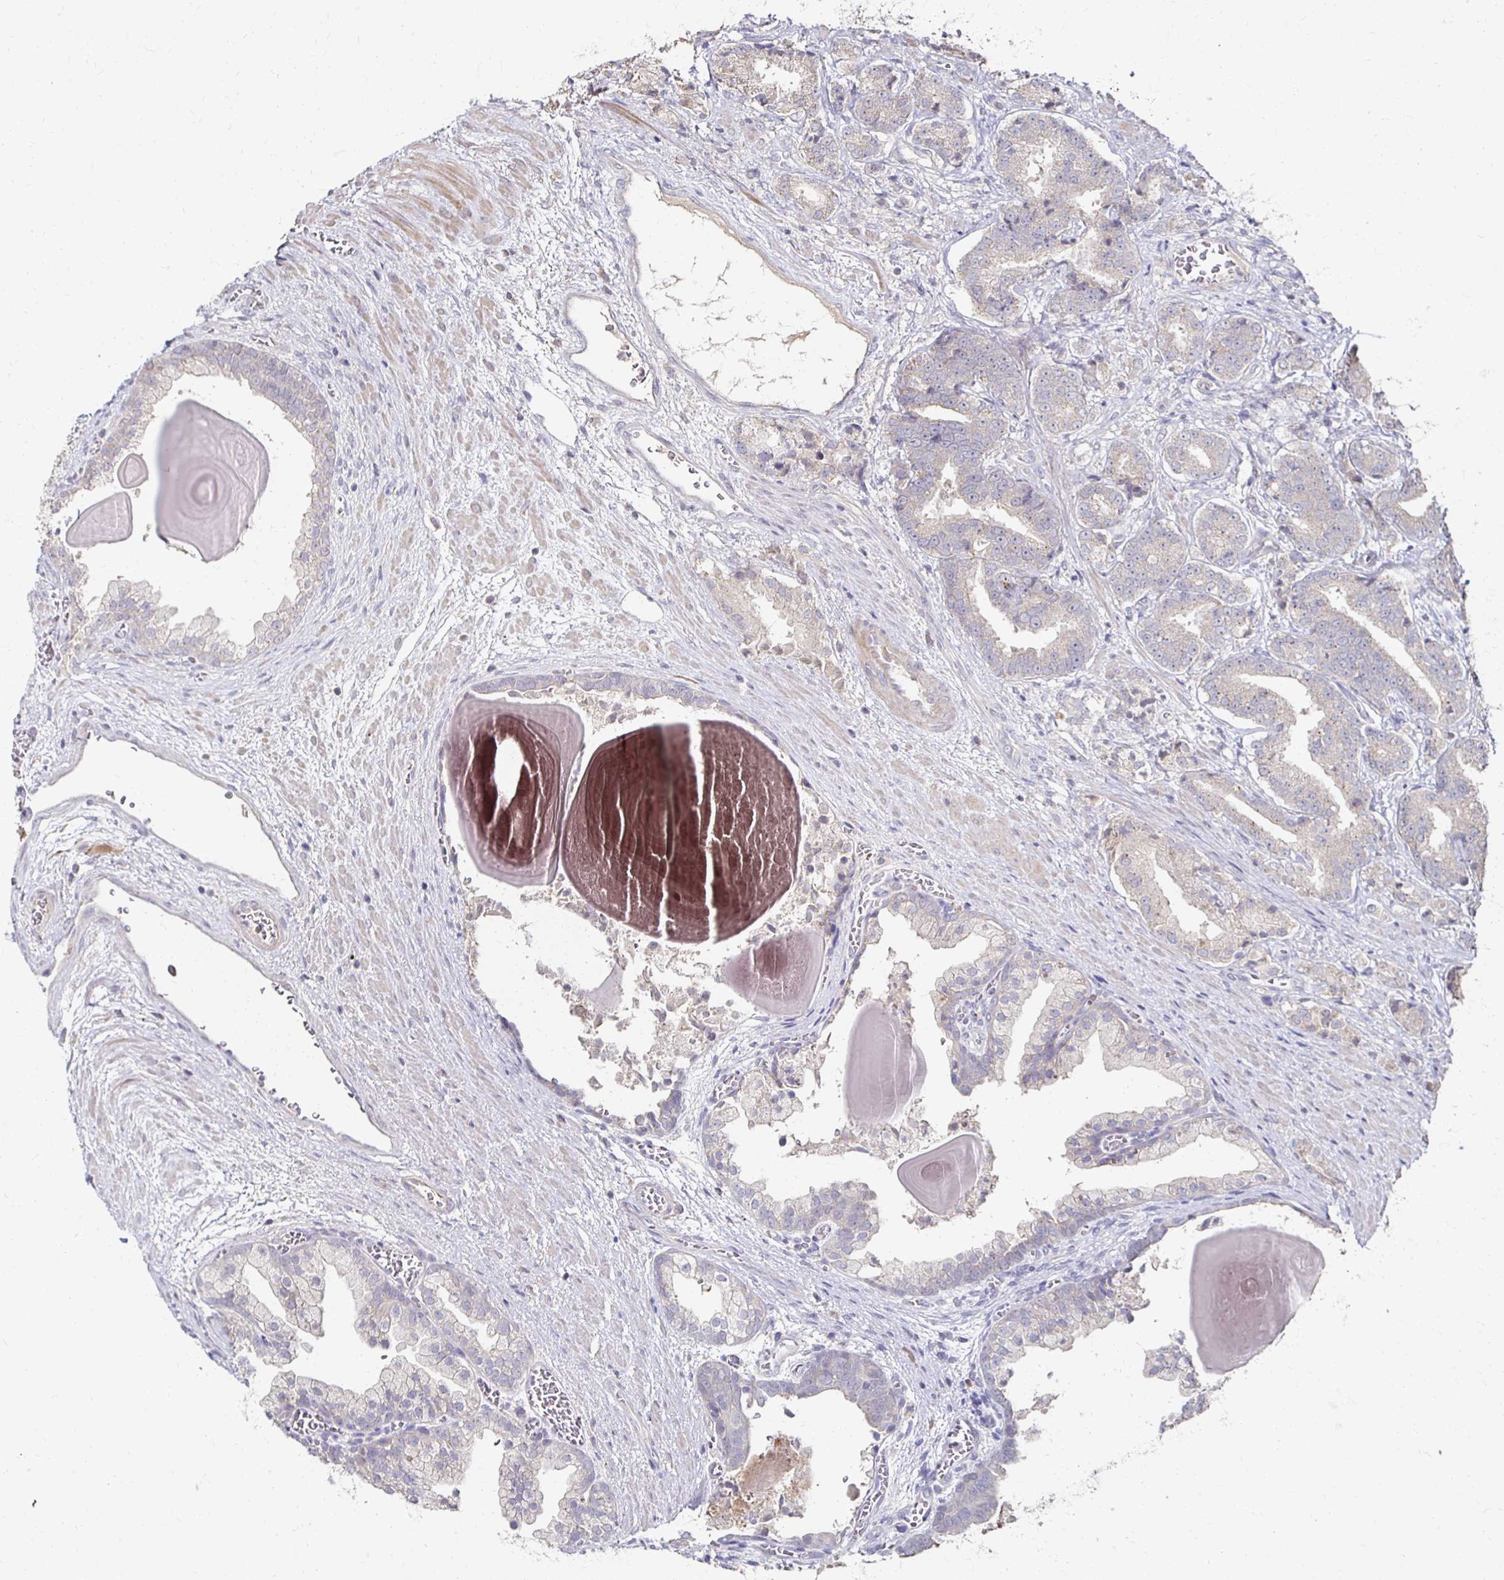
{"staining": {"intensity": "weak", "quantity": "<25%", "location": "cytoplasmic/membranous"}, "tissue": "prostate cancer", "cell_type": "Tumor cells", "image_type": "cancer", "snomed": [{"axis": "morphology", "description": "Adenocarcinoma, High grade"}, {"axis": "topography", "description": "Prostate and seminal vesicle, NOS"}], "caption": "This is an immunohistochemistry (IHC) histopathology image of human prostate cancer (adenocarcinoma (high-grade)). There is no staining in tumor cells.", "gene": "ZNF727", "patient": {"sex": "male", "age": 61}}